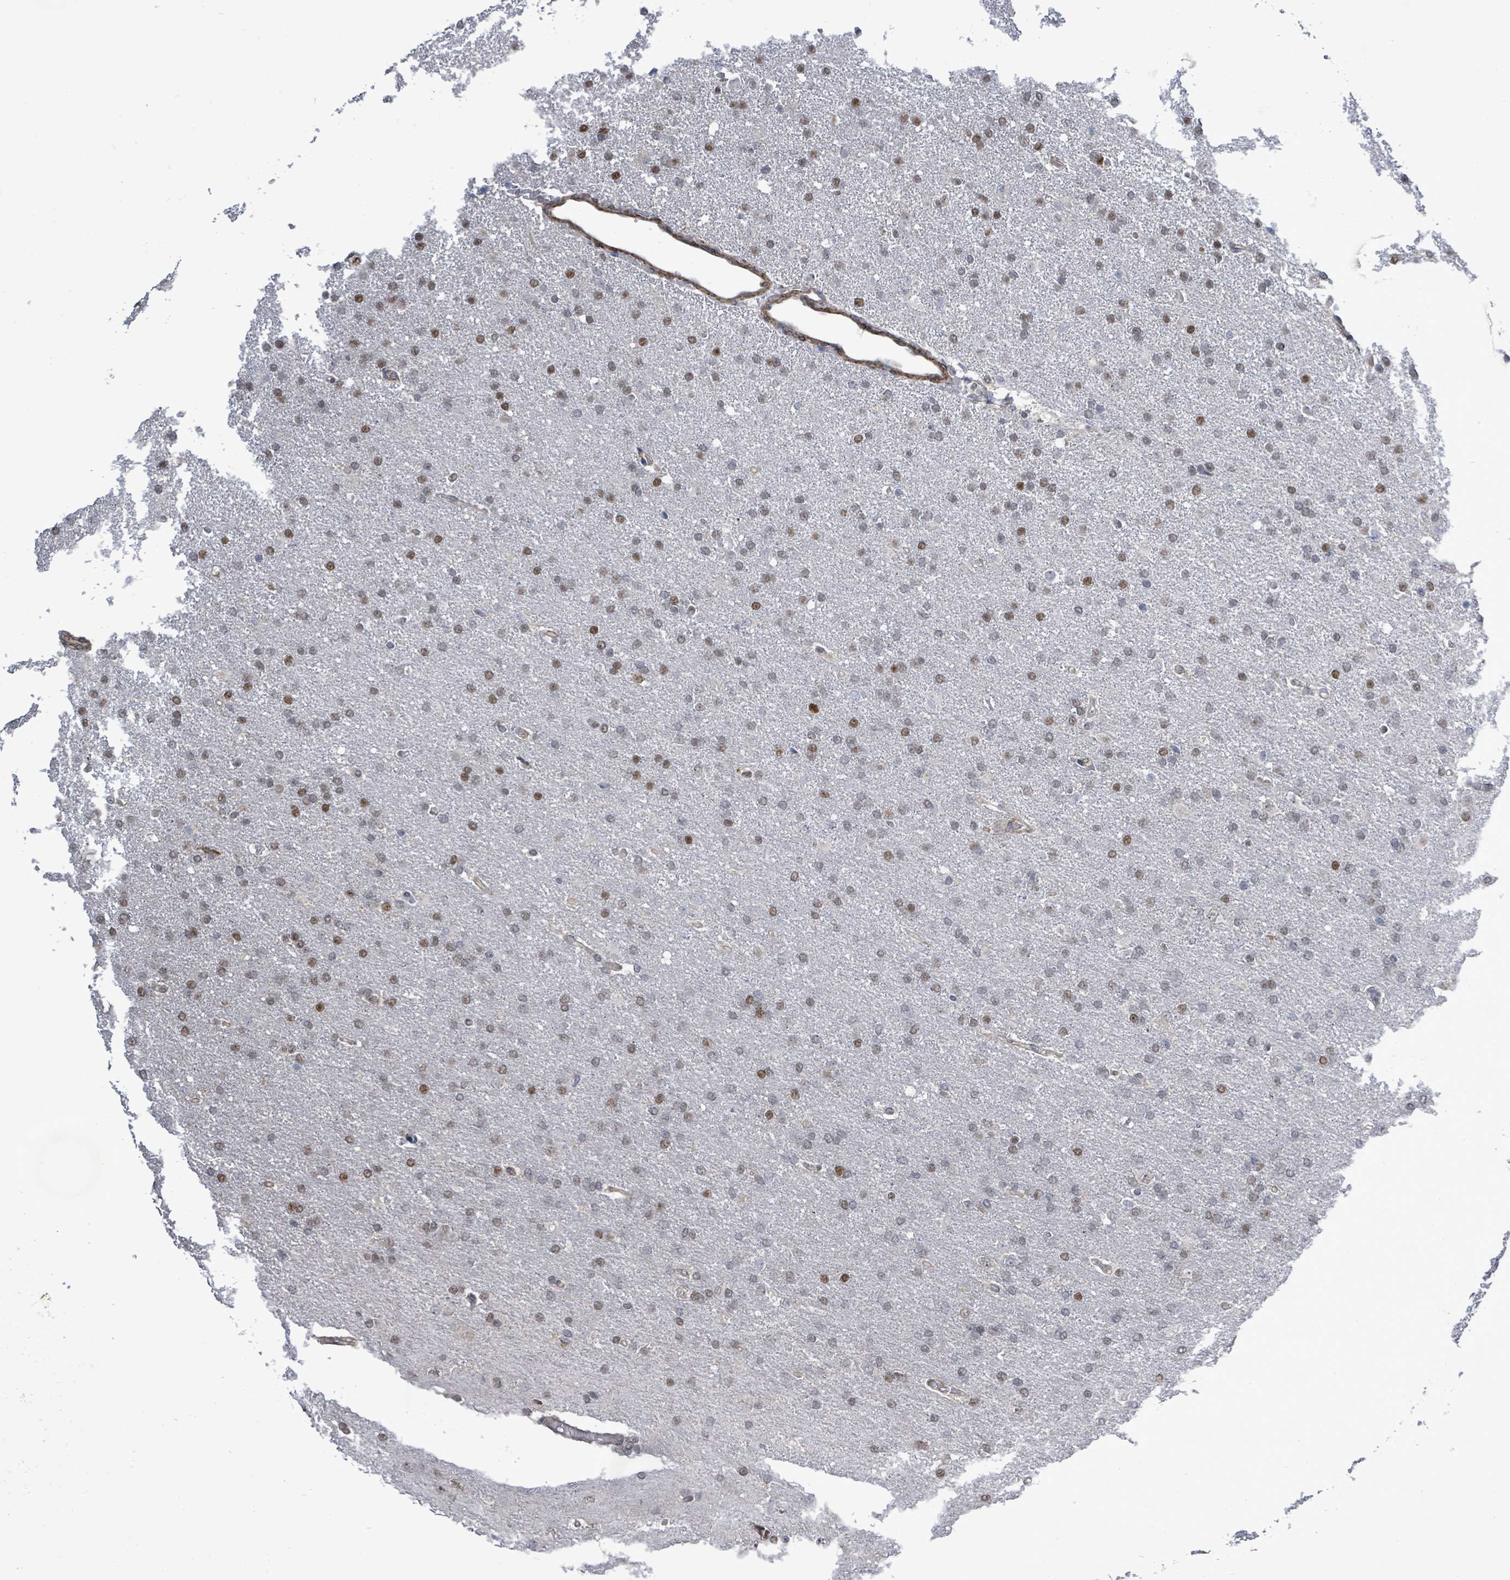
{"staining": {"intensity": "moderate", "quantity": "25%-75%", "location": "nuclear"}, "tissue": "glioma", "cell_type": "Tumor cells", "image_type": "cancer", "snomed": [{"axis": "morphology", "description": "Glioma, malignant, High grade"}, {"axis": "topography", "description": "Brain"}], "caption": "Immunohistochemical staining of glioma shows medium levels of moderate nuclear protein staining in approximately 25%-75% of tumor cells. The staining is performed using DAB (3,3'-diaminobenzidine) brown chromogen to label protein expression. The nuclei are counter-stained blue using hematoxylin.", "gene": "PAPSS1", "patient": {"sex": "male", "age": 72}}